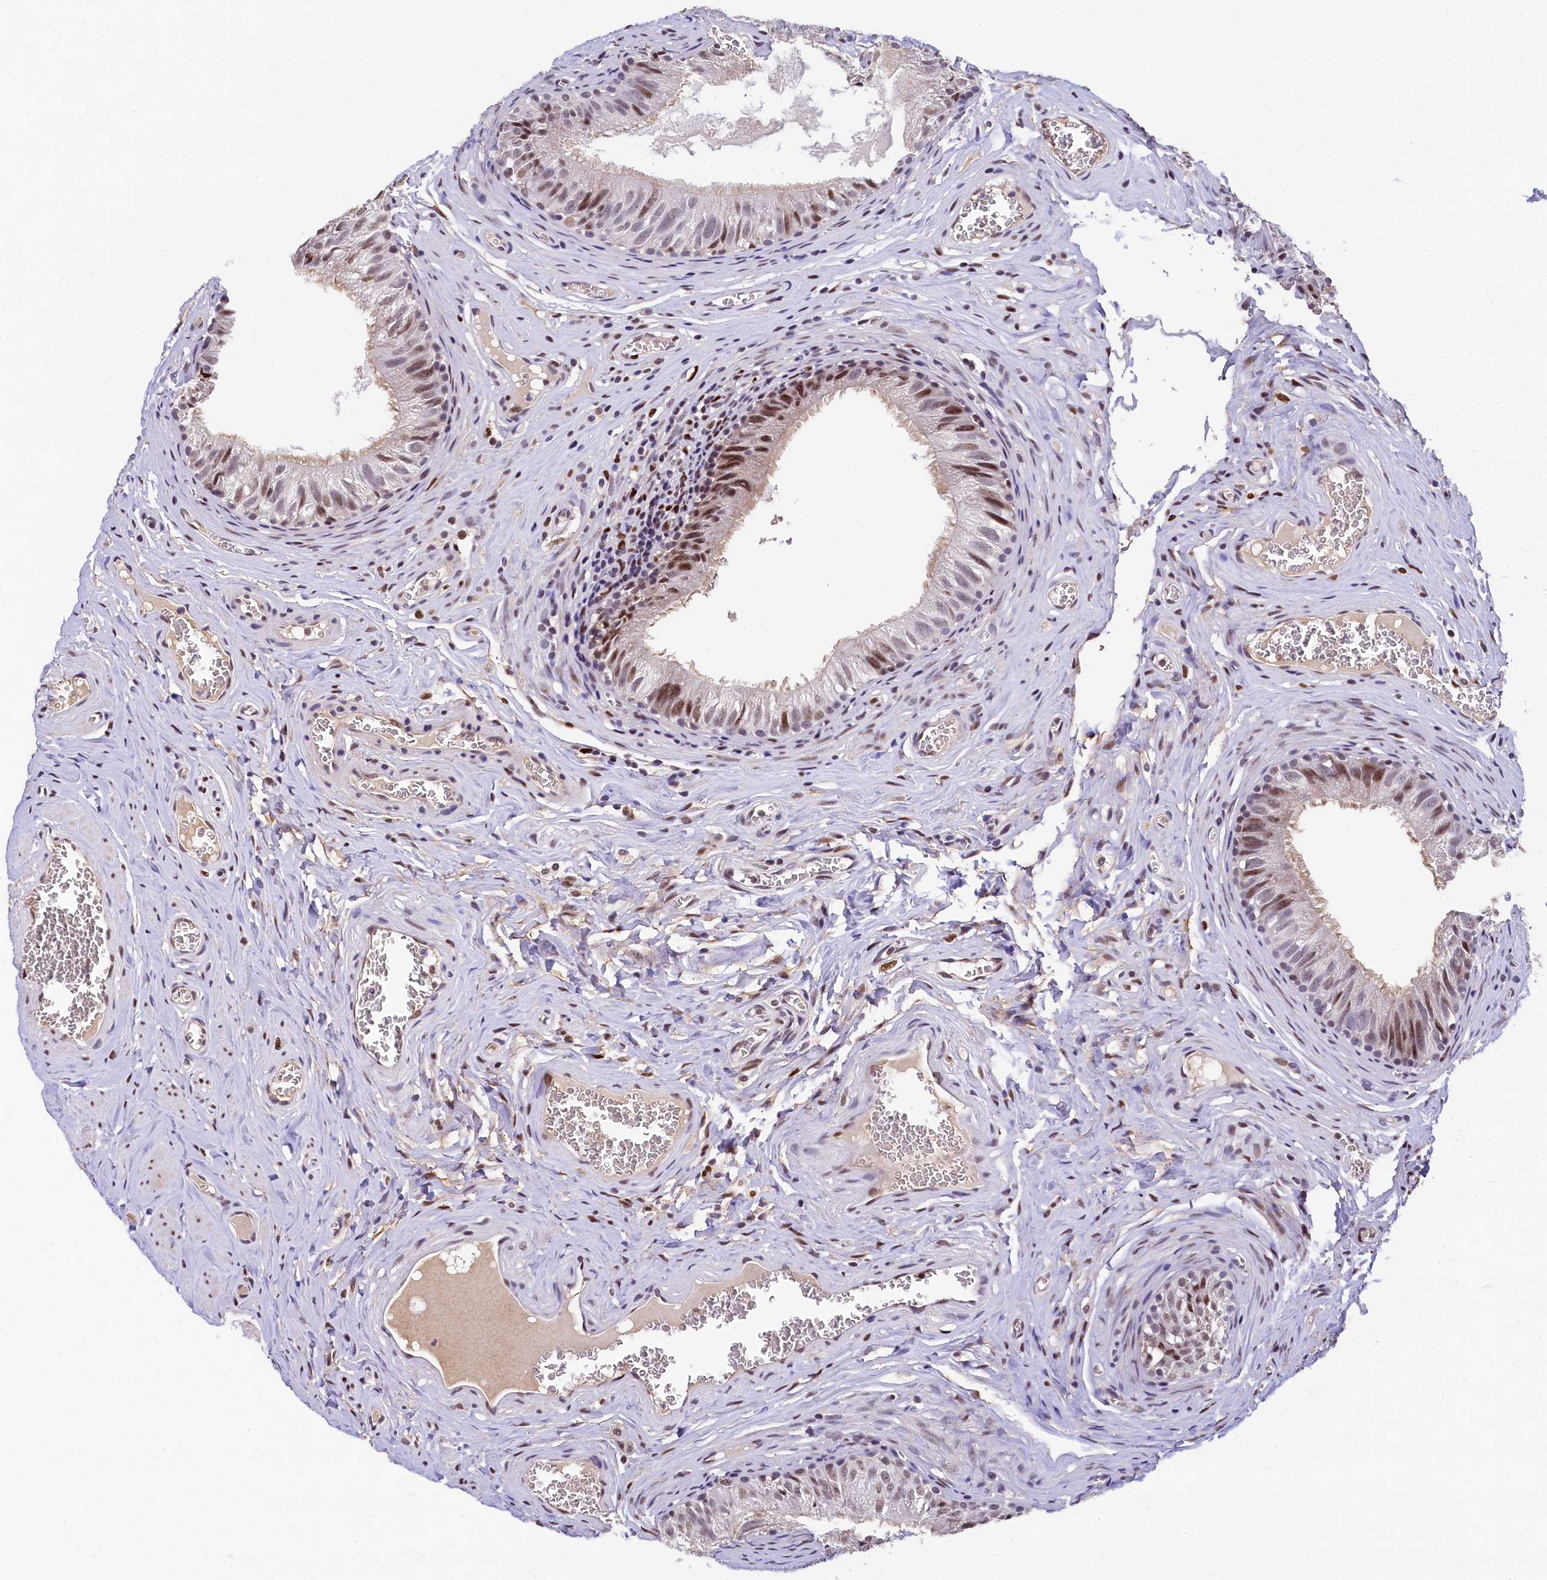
{"staining": {"intensity": "moderate", "quantity": "25%-75%", "location": "nuclear"}, "tissue": "epididymis", "cell_type": "Glandular cells", "image_type": "normal", "snomed": [{"axis": "morphology", "description": "Normal tissue, NOS"}, {"axis": "topography", "description": "Epididymis"}], "caption": "High-power microscopy captured an immunohistochemistry image of normal epididymis, revealing moderate nuclear staining in about 25%-75% of glandular cells. Nuclei are stained in blue.", "gene": "HECTD4", "patient": {"sex": "male", "age": 42}}